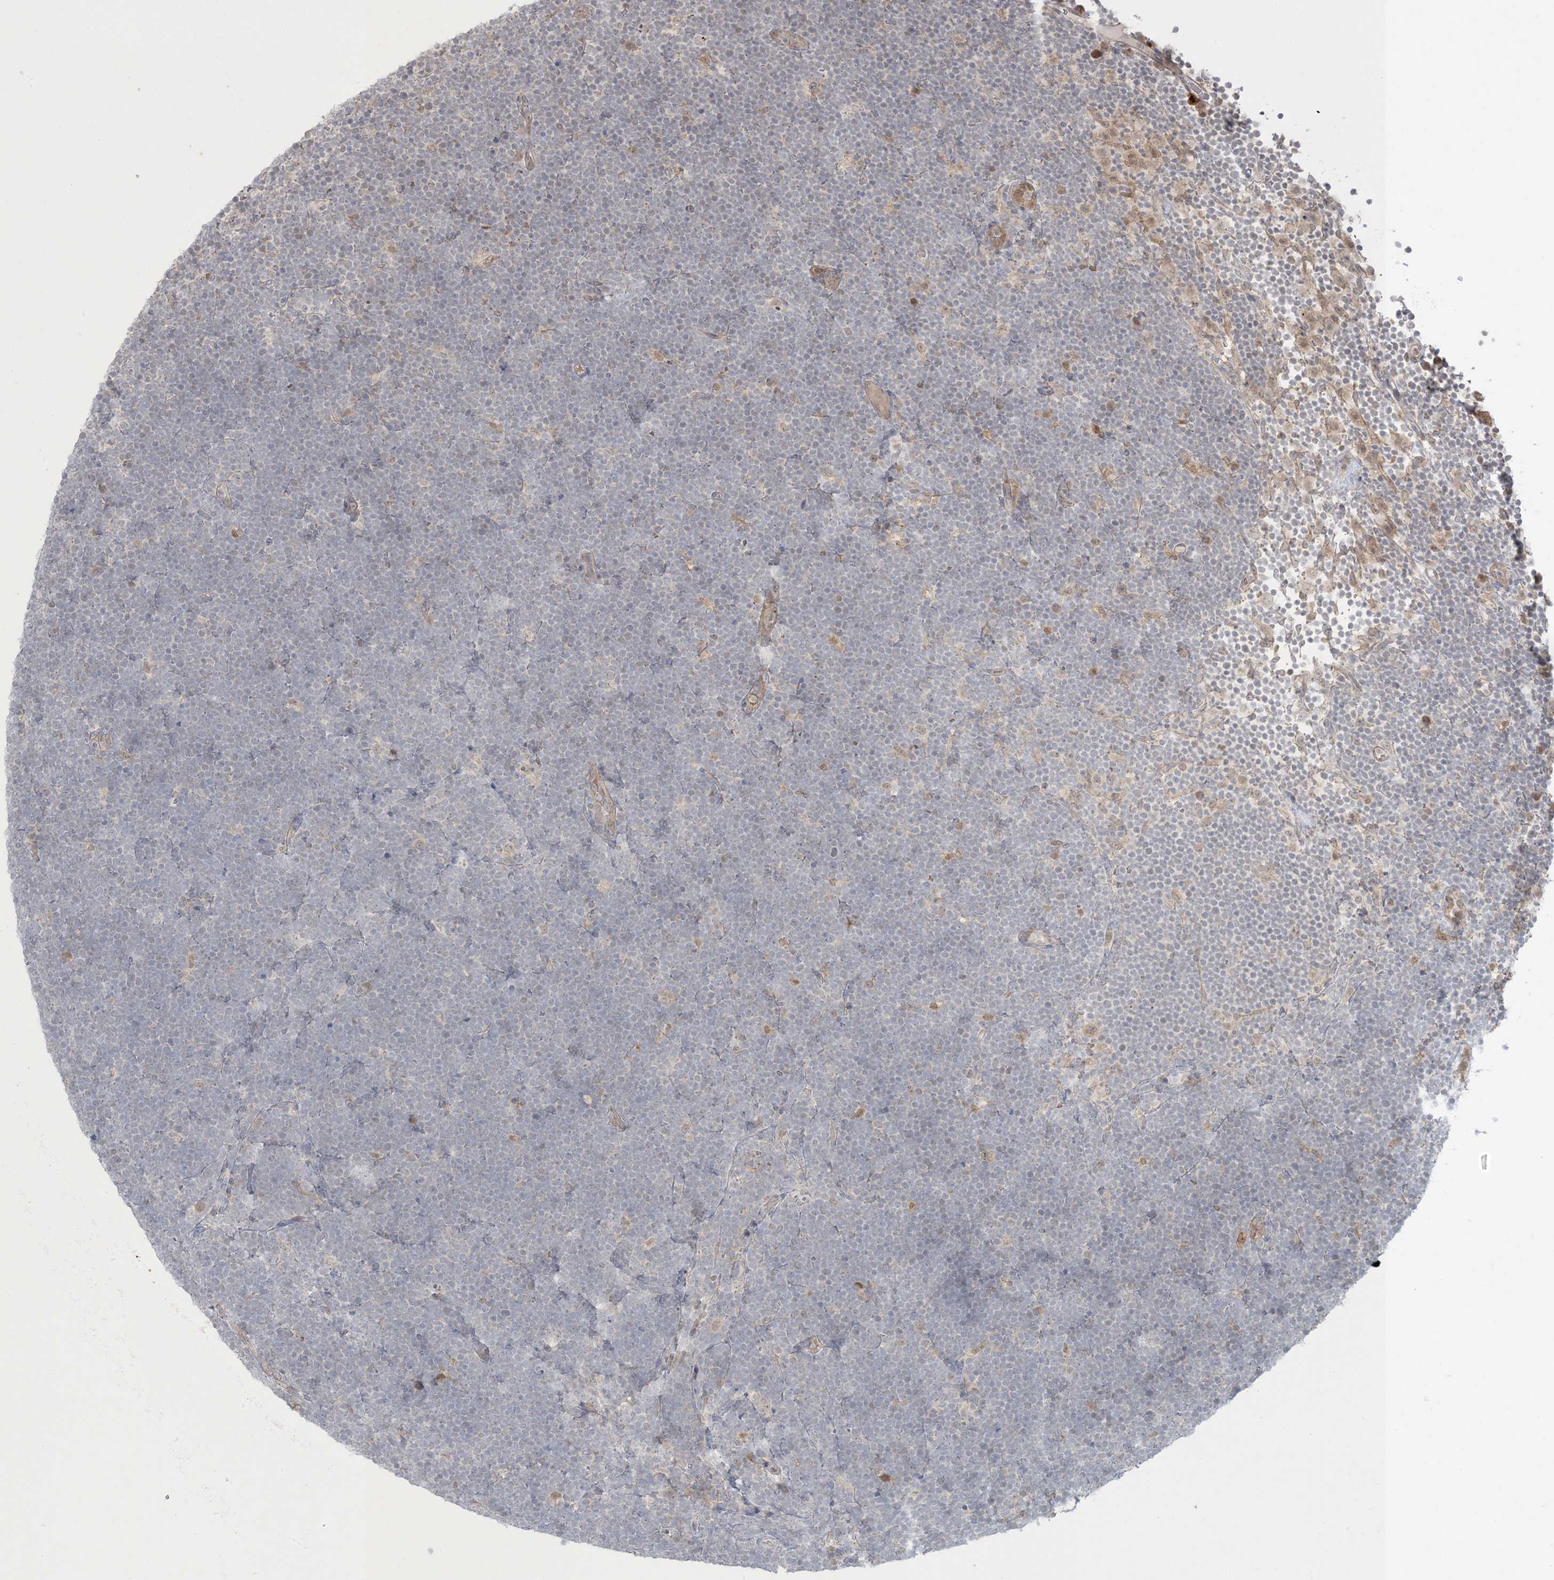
{"staining": {"intensity": "negative", "quantity": "none", "location": "none"}, "tissue": "lymphoma", "cell_type": "Tumor cells", "image_type": "cancer", "snomed": [{"axis": "morphology", "description": "Malignant lymphoma, non-Hodgkin's type, High grade"}, {"axis": "topography", "description": "Lymph node"}], "caption": "The photomicrograph displays no staining of tumor cells in high-grade malignant lymphoma, non-Hodgkin's type.", "gene": "NRBP2", "patient": {"sex": "male", "age": 13}}